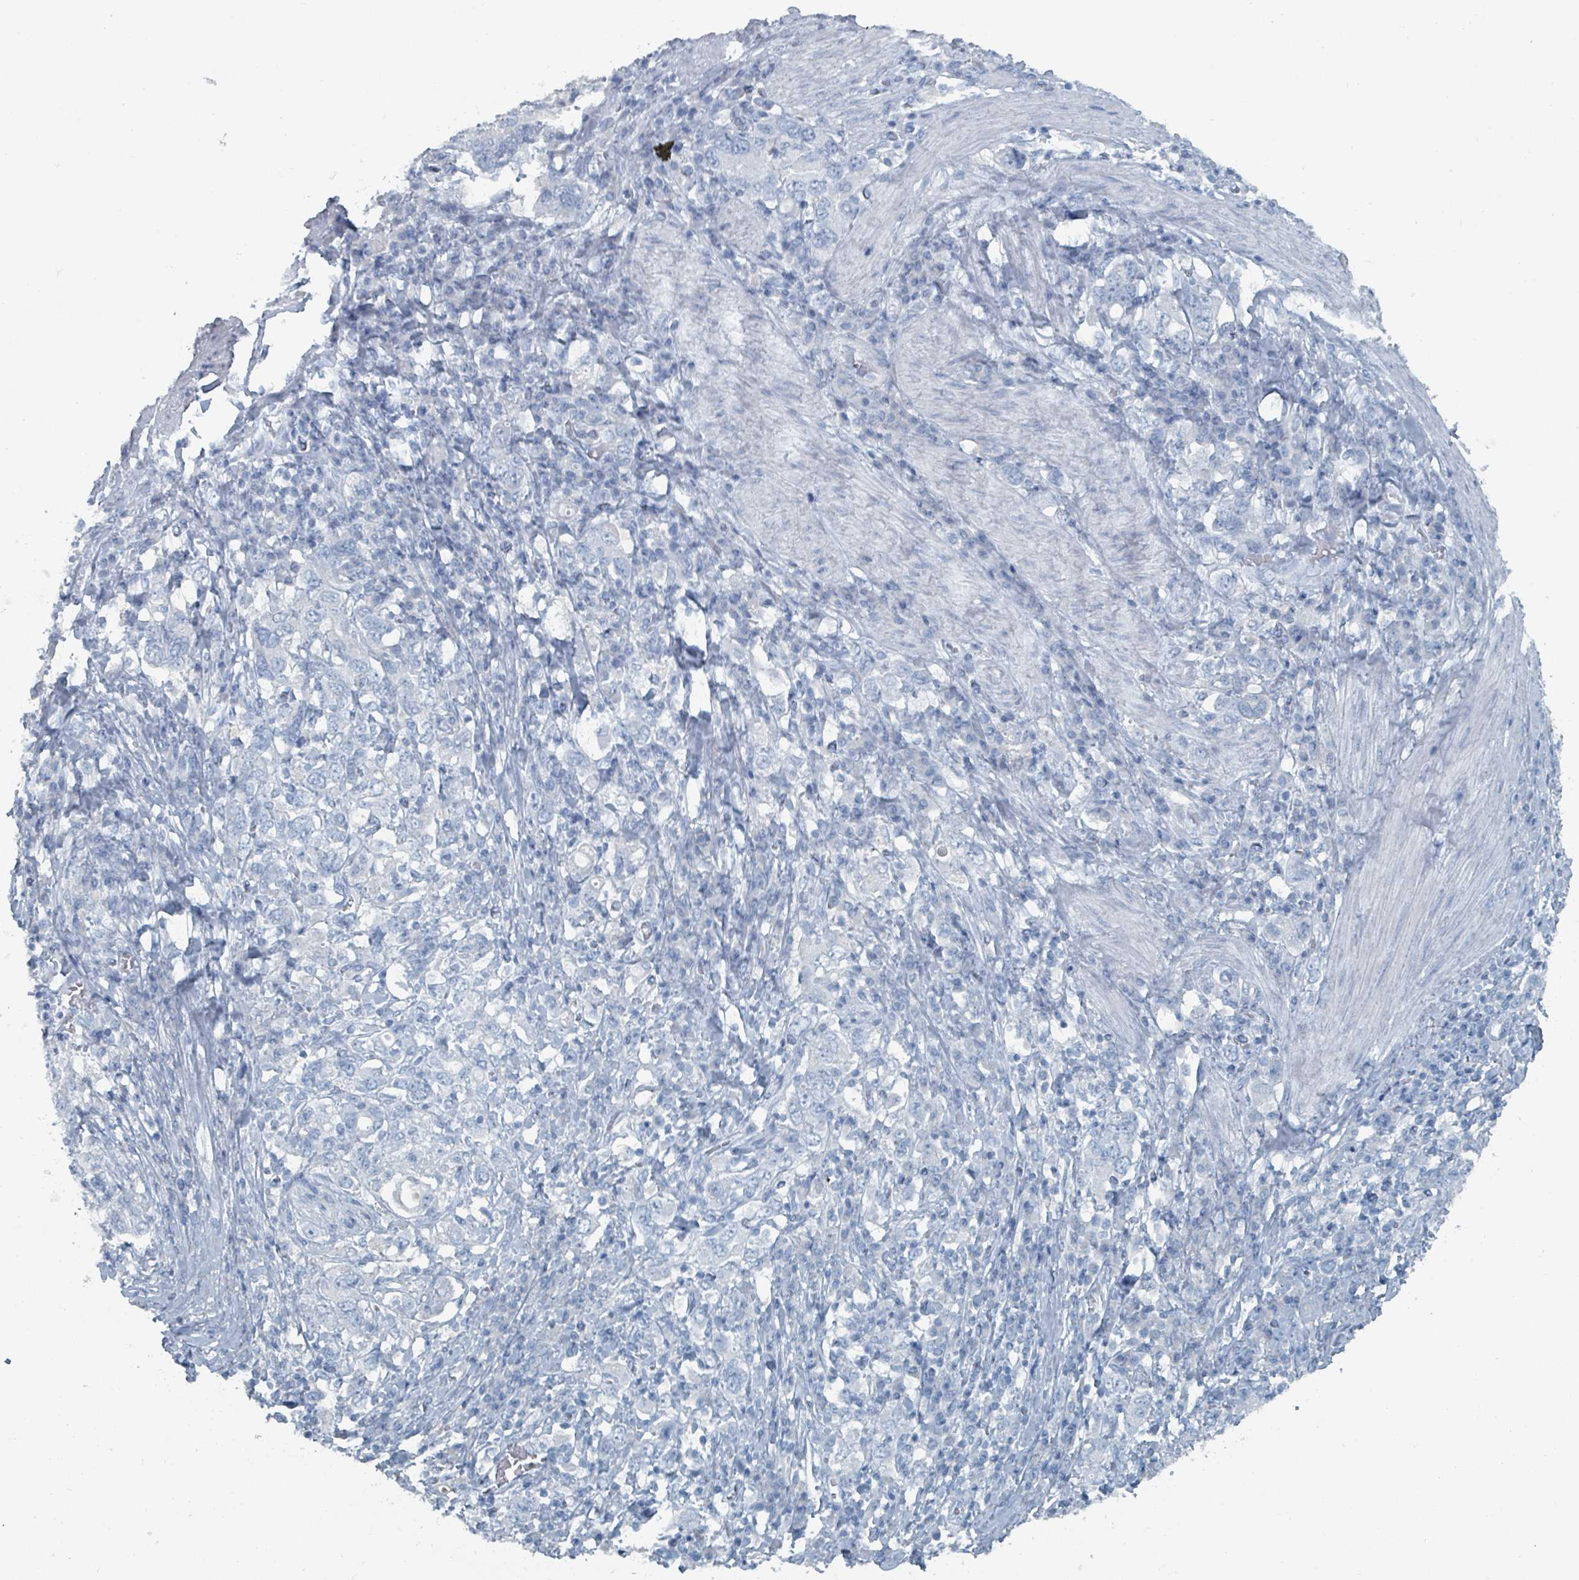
{"staining": {"intensity": "negative", "quantity": "none", "location": "none"}, "tissue": "stomach cancer", "cell_type": "Tumor cells", "image_type": "cancer", "snomed": [{"axis": "morphology", "description": "Adenocarcinoma, NOS"}, {"axis": "topography", "description": "Stomach, upper"}, {"axis": "topography", "description": "Stomach"}], "caption": "Tumor cells show no significant protein expression in stomach cancer (adenocarcinoma).", "gene": "GAMT", "patient": {"sex": "male", "age": 62}}